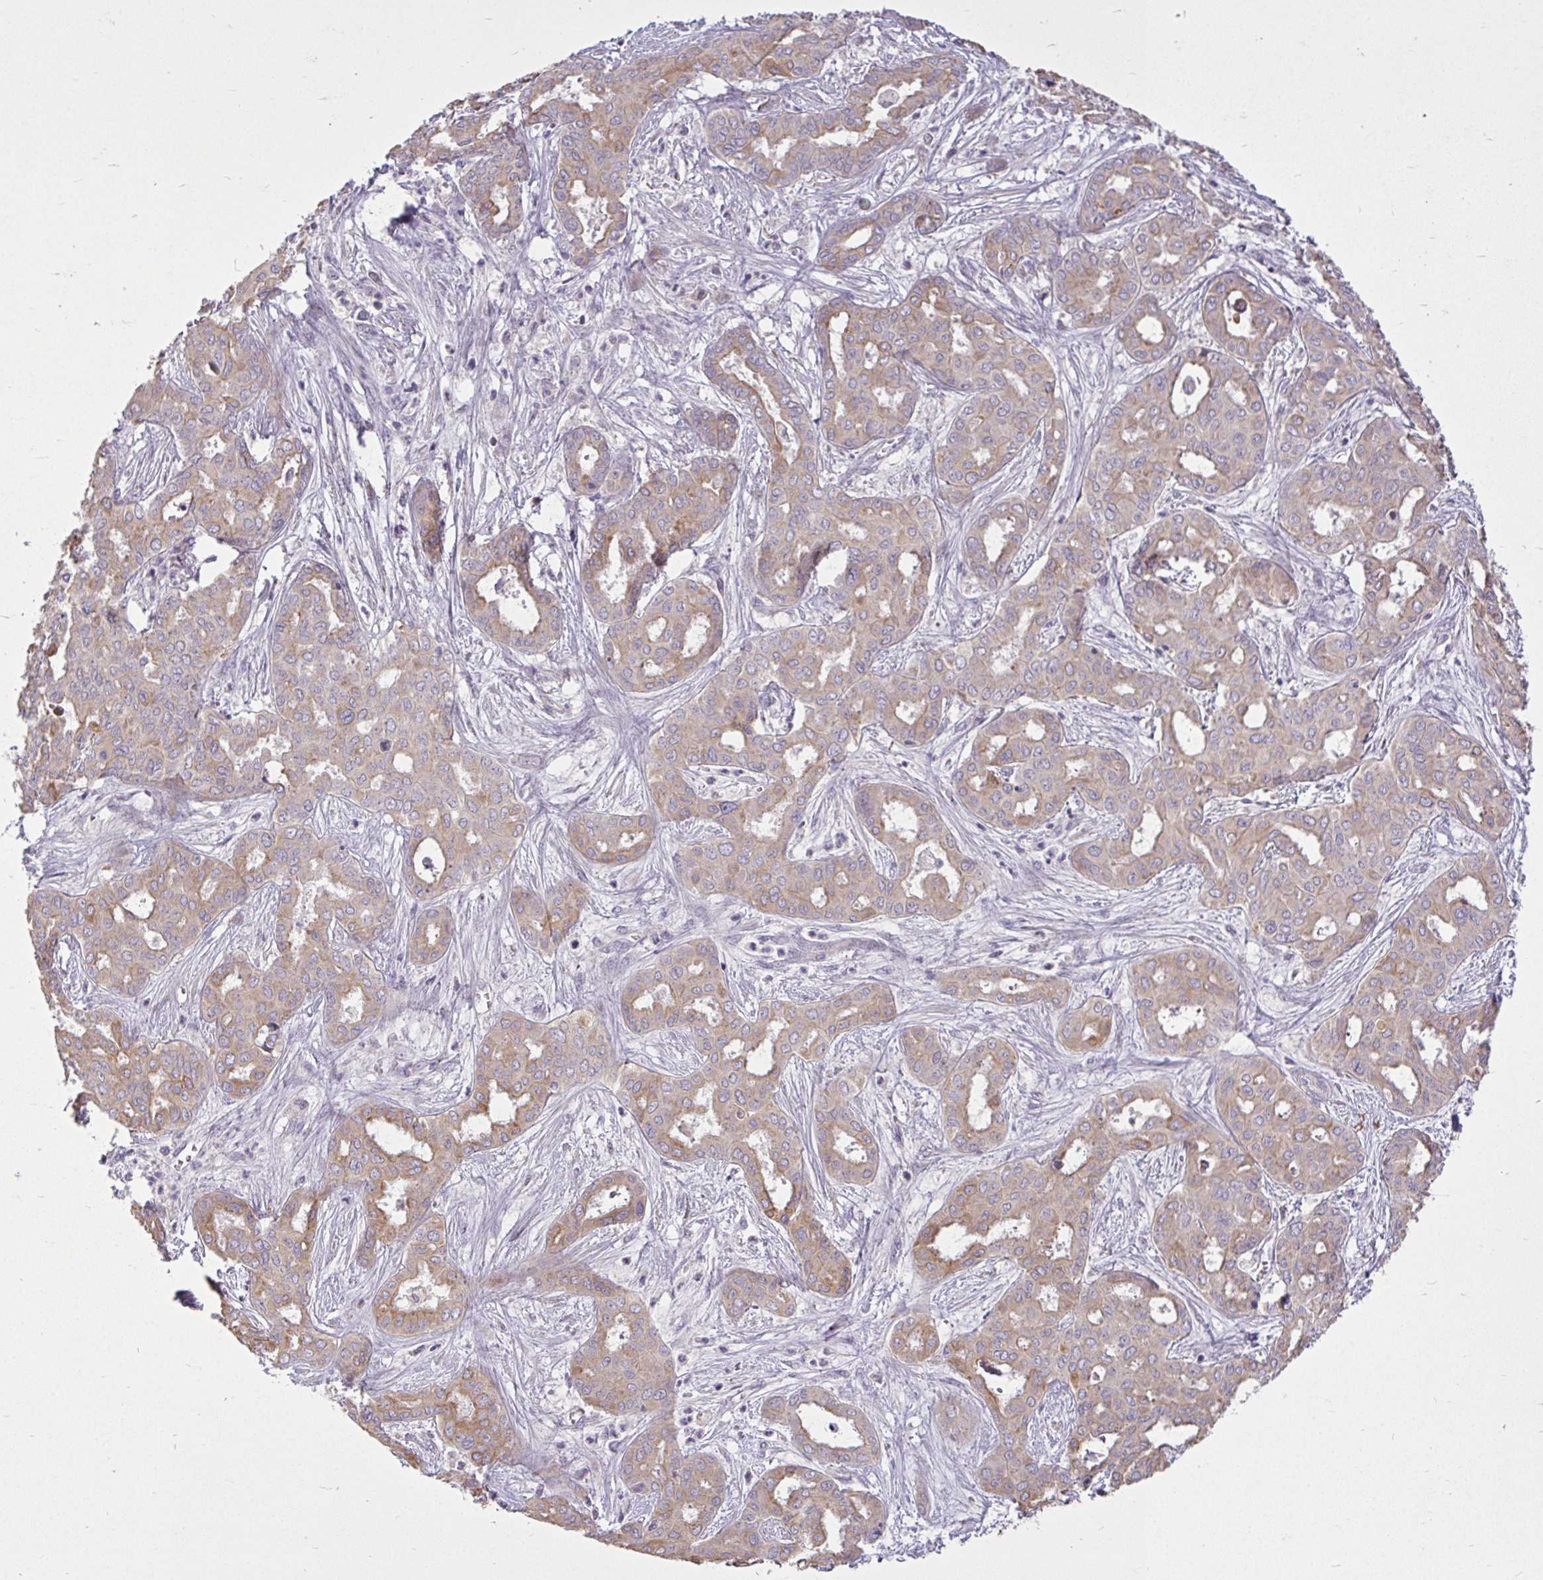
{"staining": {"intensity": "moderate", "quantity": "25%-75%", "location": "cytoplasmic/membranous"}, "tissue": "liver cancer", "cell_type": "Tumor cells", "image_type": "cancer", "snomed": [{"axis": "morphology", "description": "Cholangiocarcinoma"}, {"axis": "topography", "description": "Liver"}], "caption": "Protein positivity by immunohistochemistry shows moderate cytoplasmic/membranous staining in about 25%-75% of tumor cells in cholangiocarcinoma (liver). Immunohistochemistry stains the protein in brown and the nuclei are stained blue.", "gene": "STRIP1", "patient": {"sex": "female", "age": 64}}